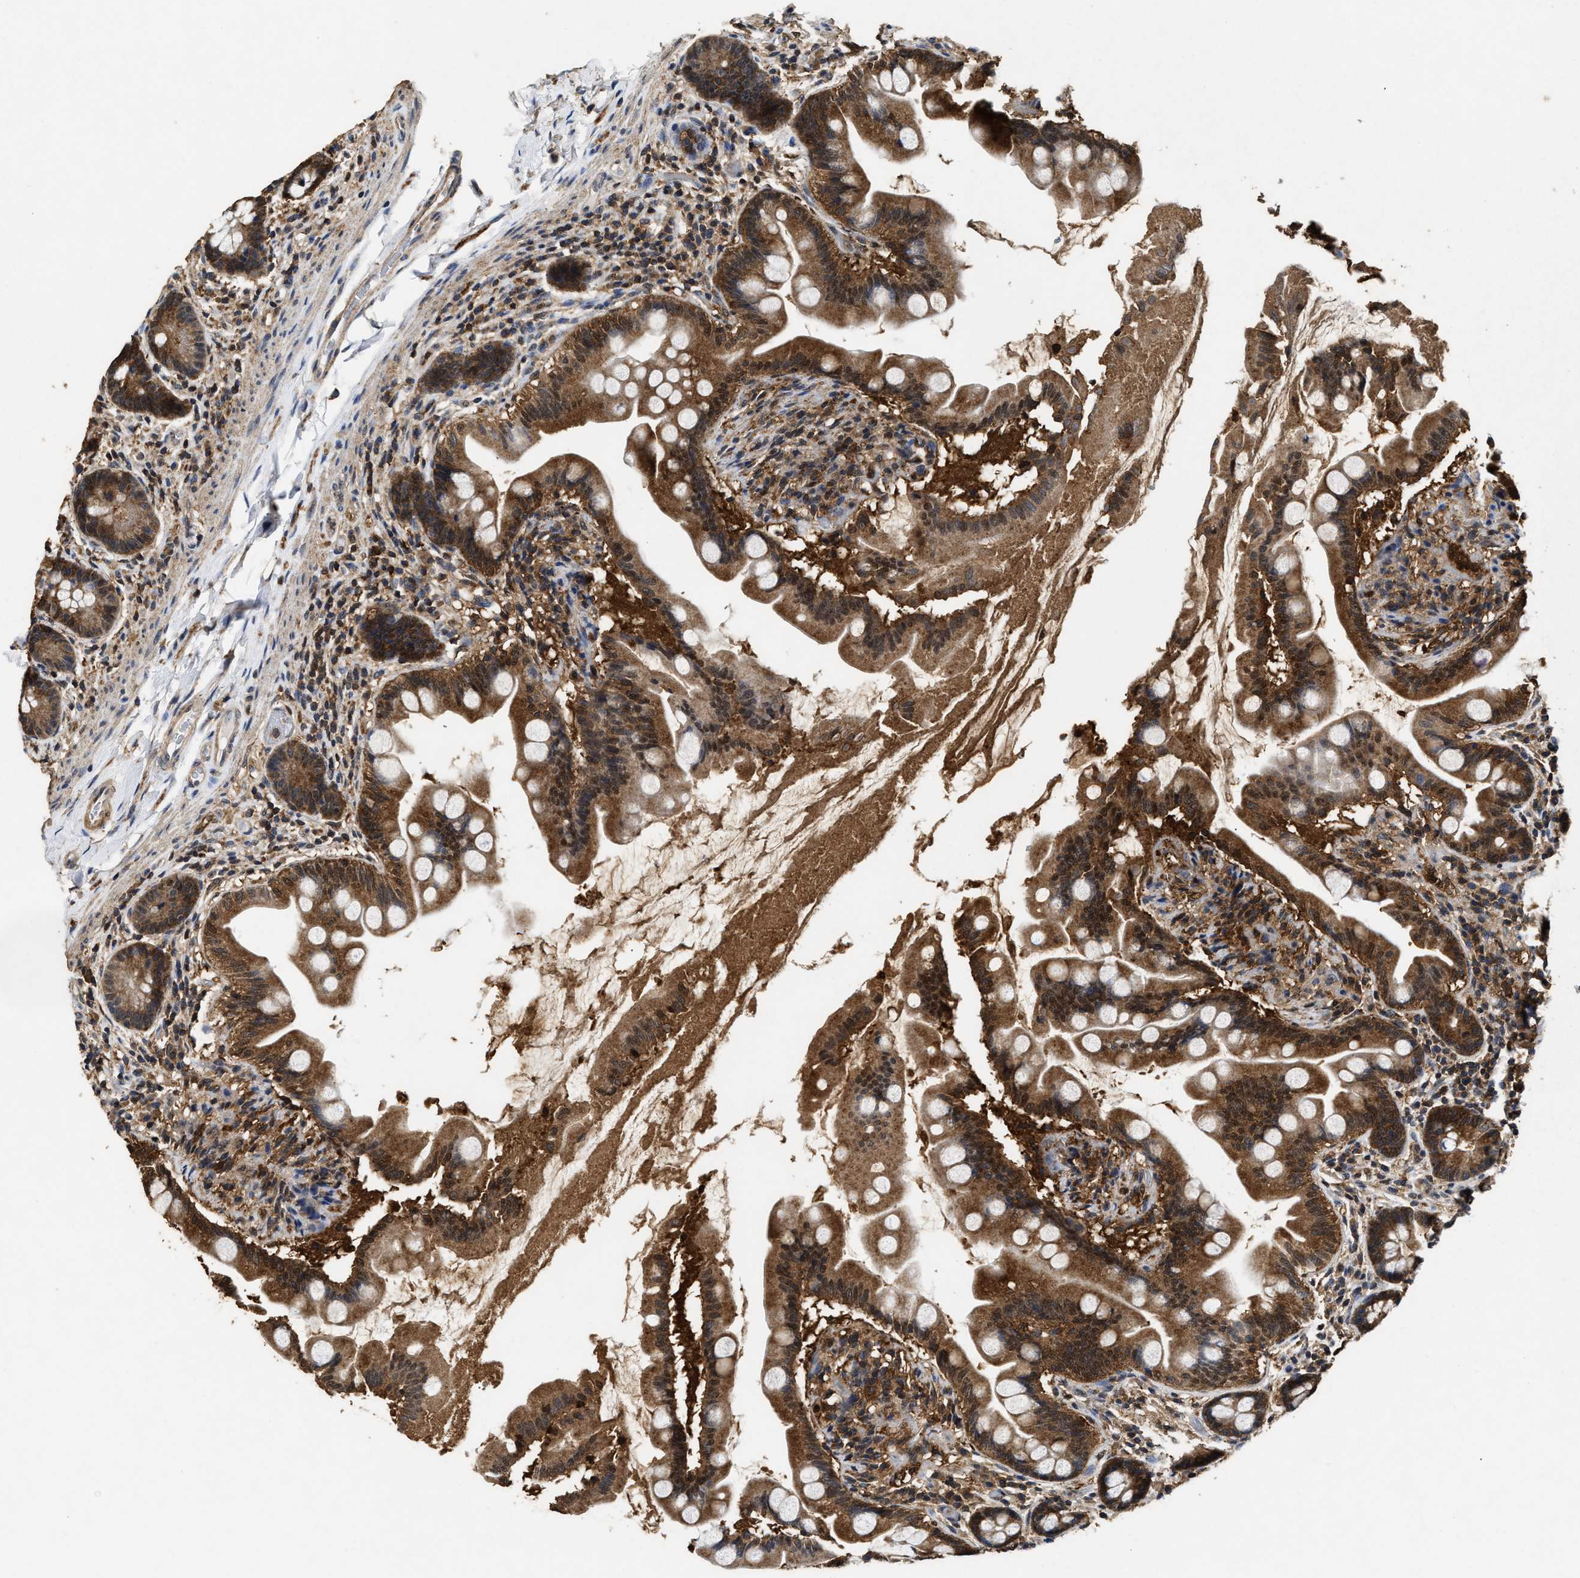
{"staining": {"intensity": "moderate", "quantity": ">75%", "location": "cytoplasmic/membranous"}, "tissue": "small intestine", "cell_type": "Glandular cells", "image_type": "normal", "snomed": [{"axis": "morphology", "description": "Normal tissue, NOS"}, {"axis": "topography", "description": "Small intestine"}], "caption": "Immunohistochemistry (IHC) micrograph of unremarkable small intestine: small intestine stained using immunohistochemistry (IHC) displays medium levels of moderate protein expression localized specifically in the cytoplasmic/membranous of glandular cells, appearing as a cytoplasmic/membranous brown color.", "gene": "ACAT2", "patient": {"sex": "female", "age": 56}}